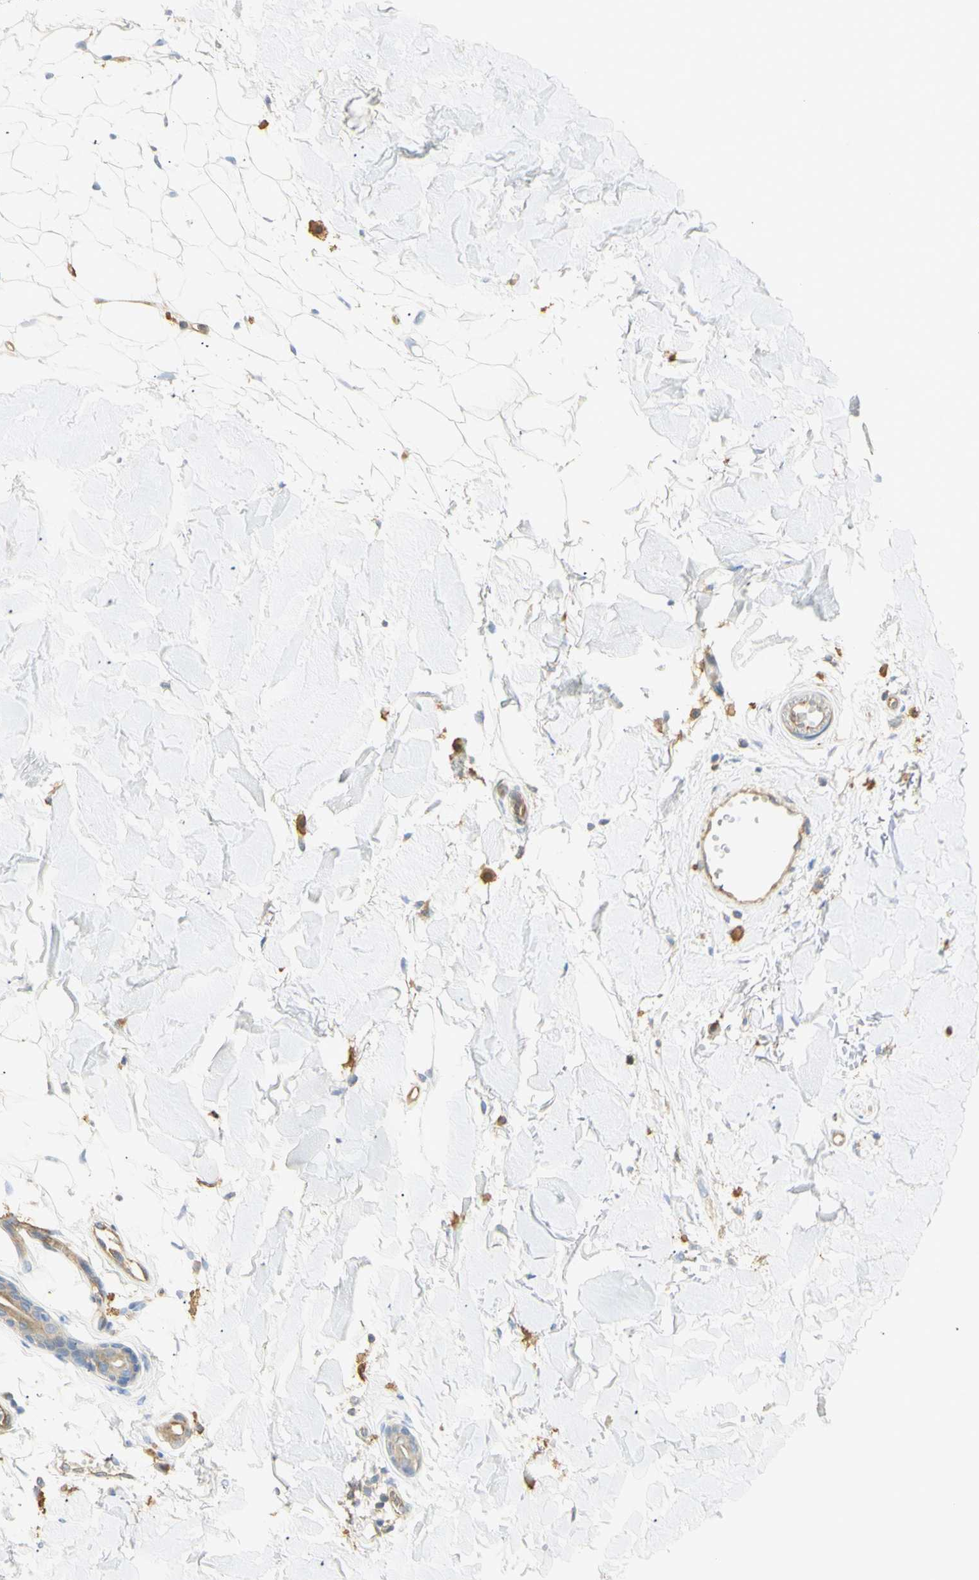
{"staining": {"intensity": "weak", "quantity": "25%-75%", "location": "cytoplasmic/membranous"}, "tissue": "skin cancer", "cell_type": "Tumor cells", "image_type": "cancer", "snomed": [{"axis": "morphology", "description": "Basal cell carcinoma"}, {"axis": "topography", "description": "Skin"}], "caption": "Tumor cells demonstrate weak cytoplasmic/membranous staining in approximately 25%-75% of cells in basal cell carcinoma (skin).", "gene": "KCNE4", "patient": {"sex": "female", "age": 58}}